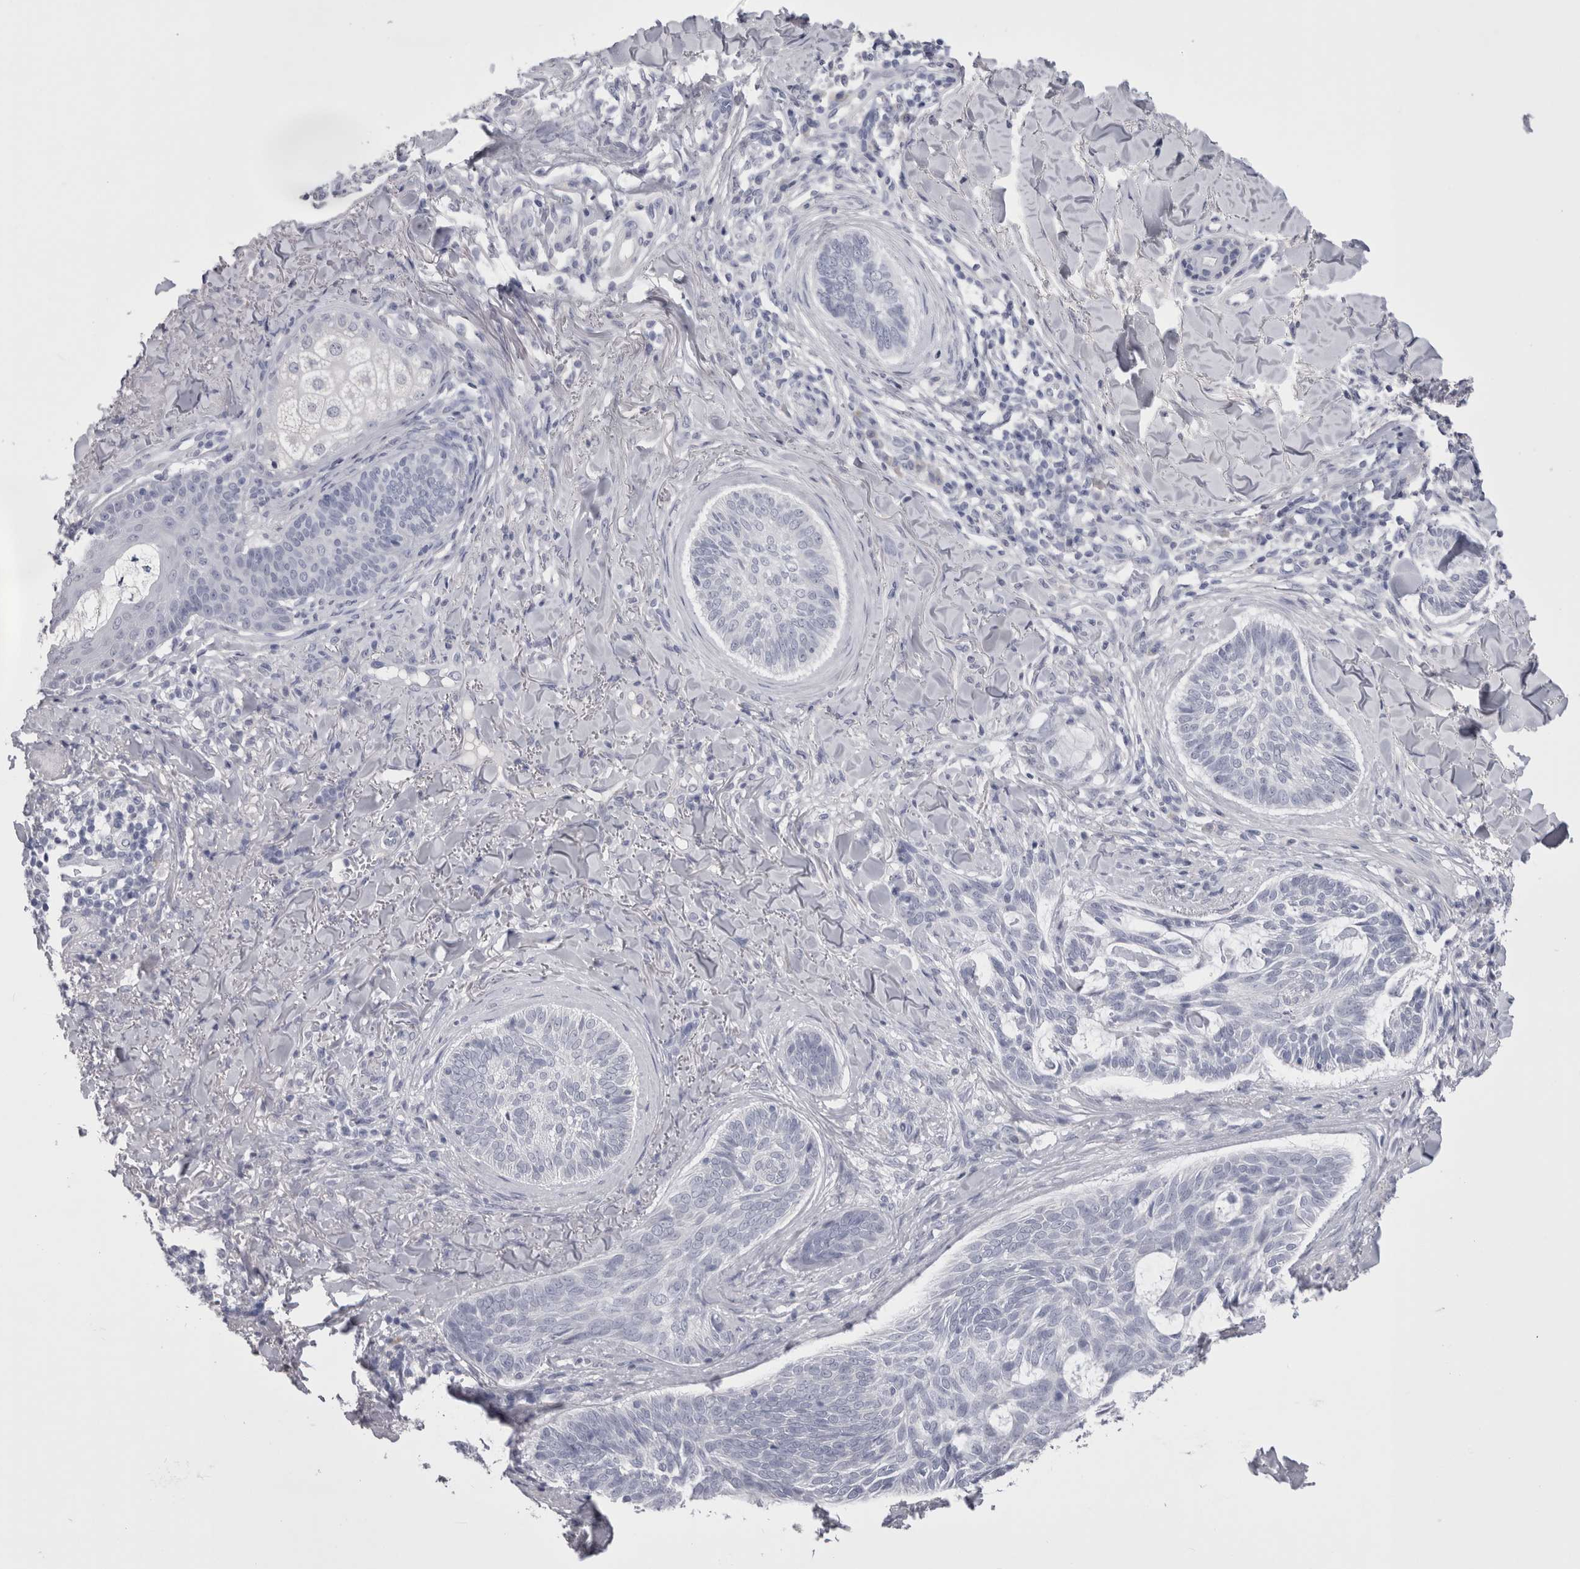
{"staining": {"intensity": "negative", "quantity": "none", "location": "none"}, "tissue": "skin cancer", "cell_type": "Tumor cells", "image_type": "cancer", "snomed": [{"axis": "morphology", "description": "Basal cell carcinoma"}, {"axis": "topography", "description": "Skin"}], "caption": "Immunohistochemical staining of human skin cancer reveals no significant positivity in tumor cells. (Brightfield microscopy of DAB (3,3'-diaminobenzidine) immunohistochemistry at high magnification).", "gene": "CDHR5", "patient": {"sex": "male", "age": 43}}